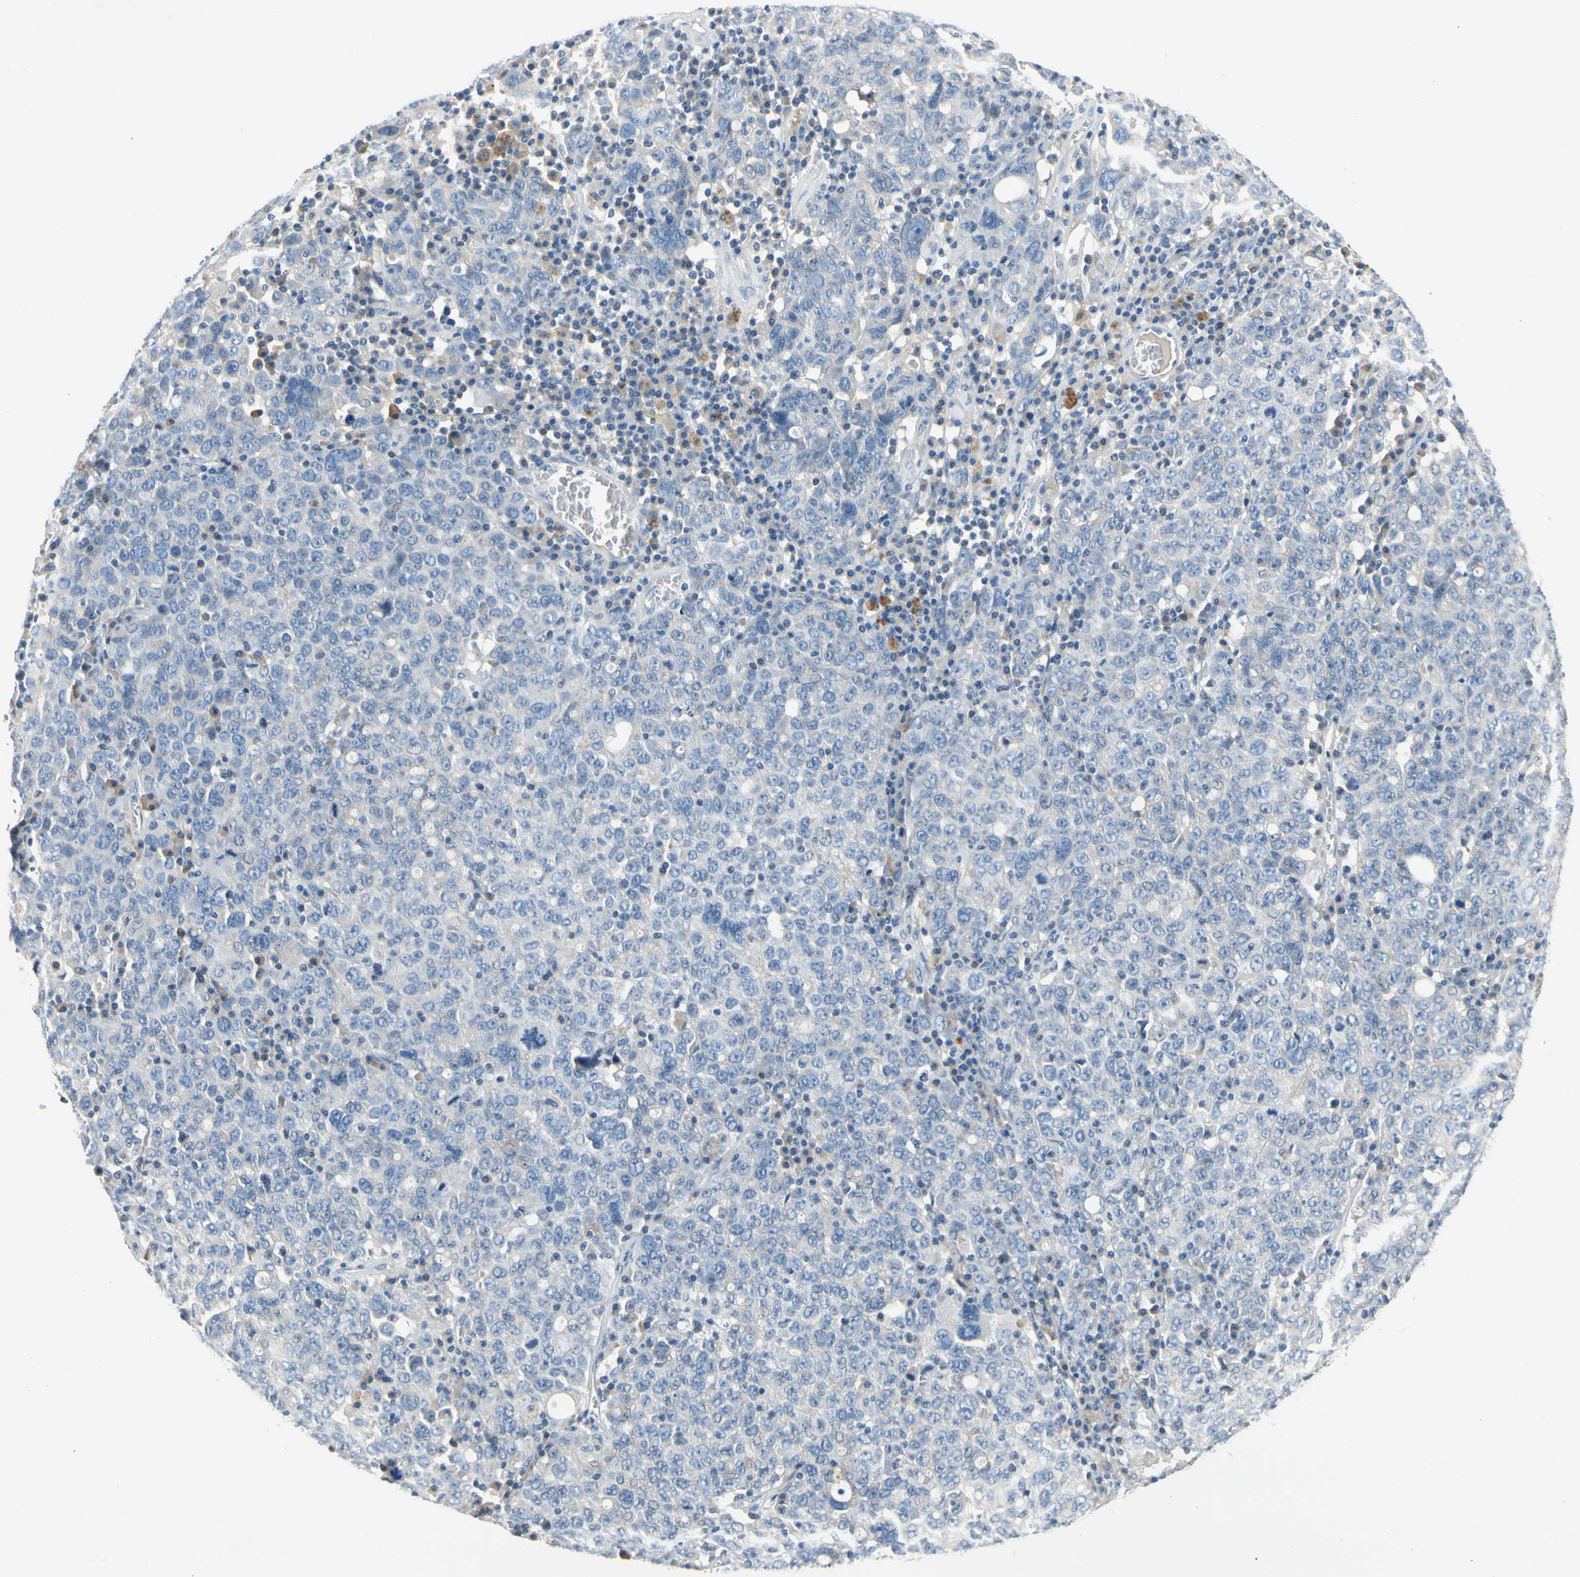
{"staining": {"intensity": "negative", "quantity": "none", "location": "none"}, "tissue": "ovarian cancer", "cell_type": "Tumor cells", "image_type": "cancer", "snomed": [{"axis": "morphology", "description": "Carcinoma, endometroid"}, {"axis": "topography", "description": "Ovary"}], "caption": "Ovarian endometroid carcinoma was stained to show a protein in brown. There is no significant expression in tumor cells.", "gene": "CA14", "patient": {"sex": "female", "age": 62}}